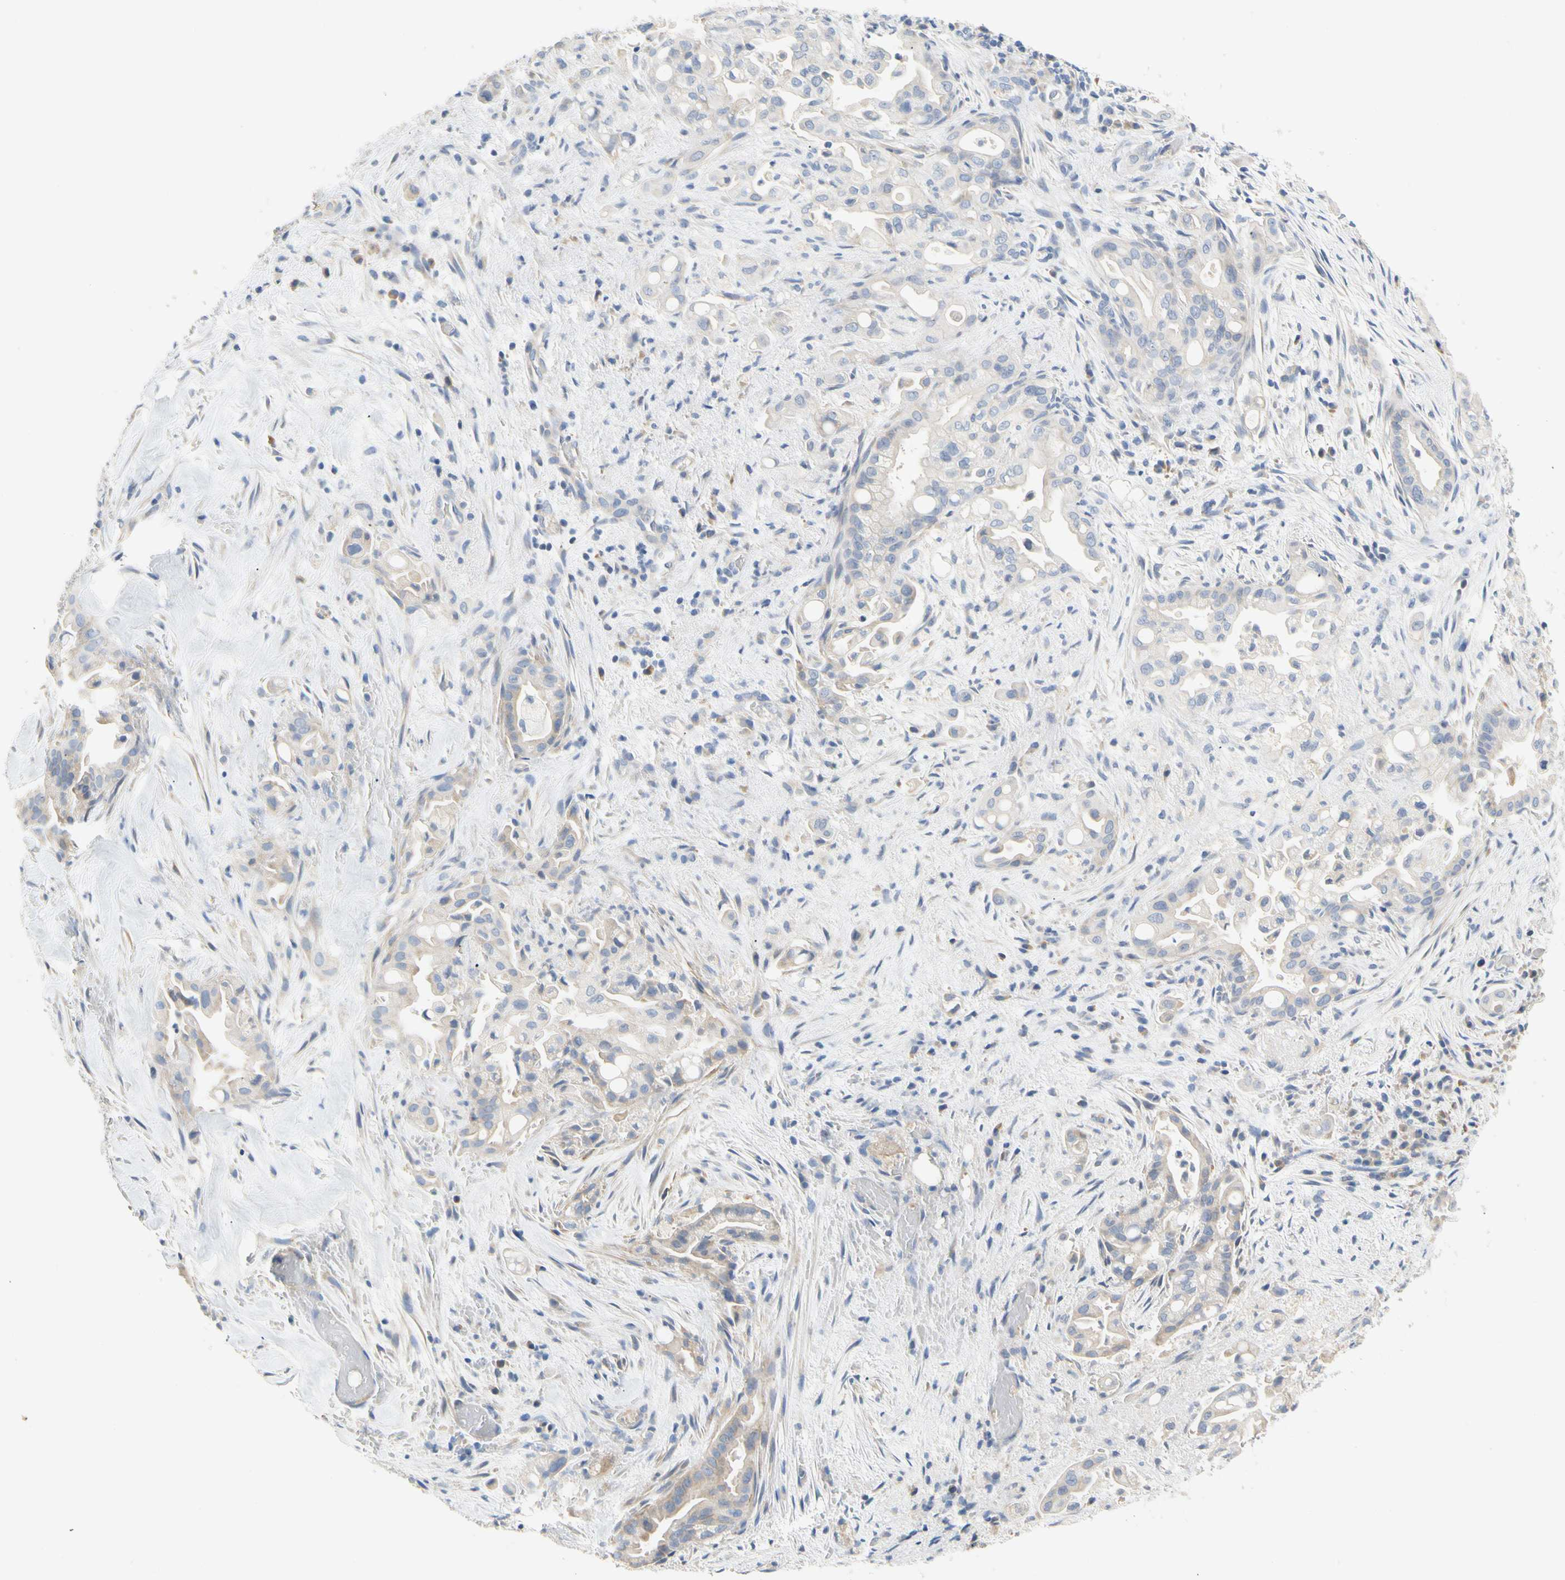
{"staining": {"intensity": "weak", "quantity": "<25%", "location": "cytoplasmic/membranous"}, "tissue": "liver cancer", "cell_type": "Tumor cells", "image_type": "cancer", "snomed": [{"axis": "morphology", "description": "Cholangiocarcinoma"}, {"axis": "topography", "description": "Liver"}], "caption": "High power microscopy micrograph of an immunohistochemistry micrograph of liver cancer, revealing no significant positivity in tumor cells.", "gene": "CCM2L", "patient": {"sex": "female", "age": 68}}